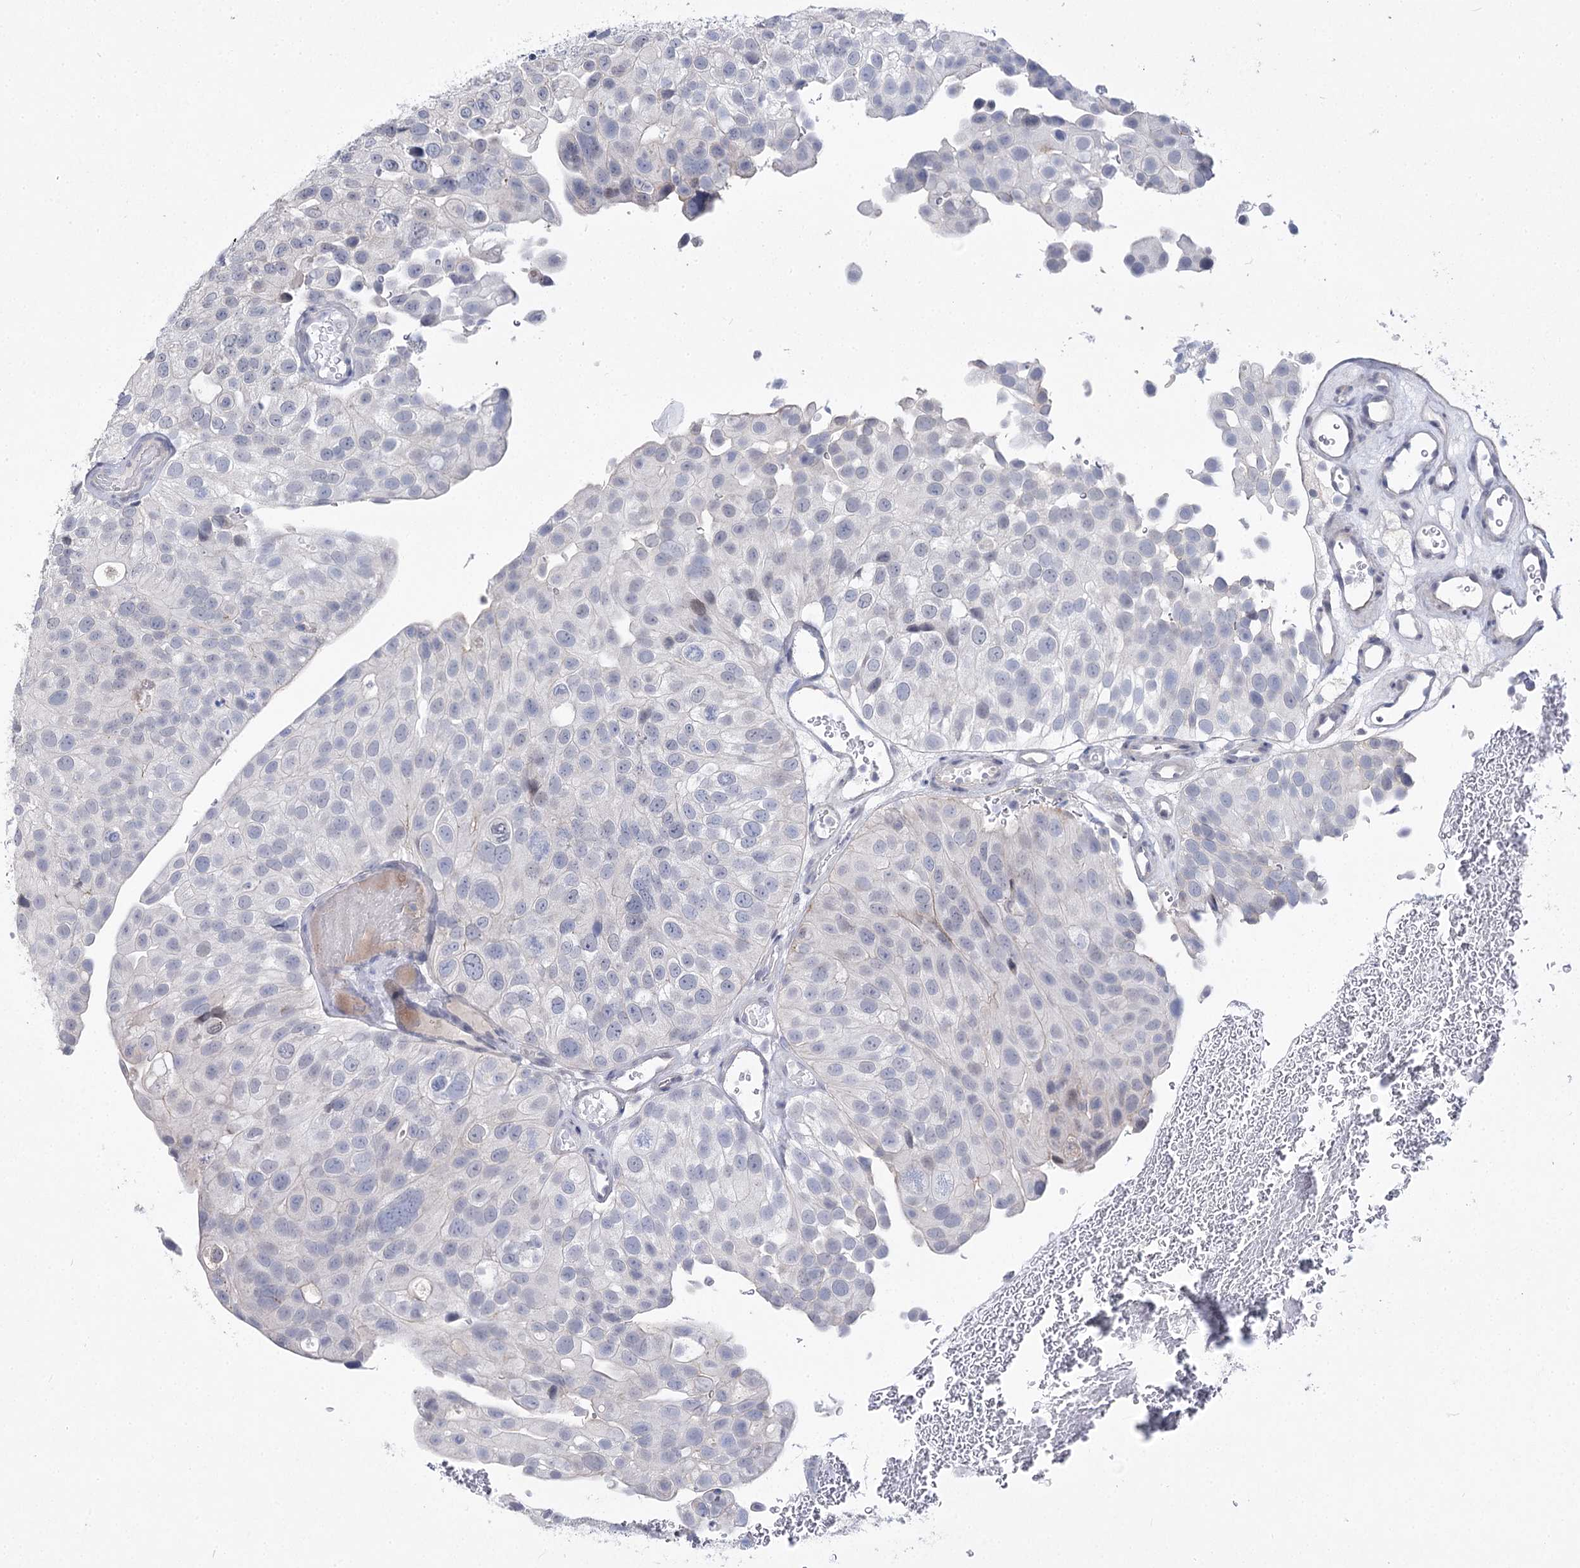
{"staining": {"intensity": "negative", "quantity": "none", "location": "none"}, "tissue": "urothelial cancer", "cell_type": "Tumor cells", "image_type": "cancer", "snomed": [{"axis": "morphology", "description": "Urothelial carcinoma, Low grade"}, {"axis": "topography", "description": "Urinary bladder"}], "caption": "There is no significant expression in tumor cells of urothelial cancer. (DAB immunohistochemistry (IHC) visualized using brightfield microscopy, high magnification).", "gene": "ATP10B", "patient": {"sex": "male", "age": 78}}